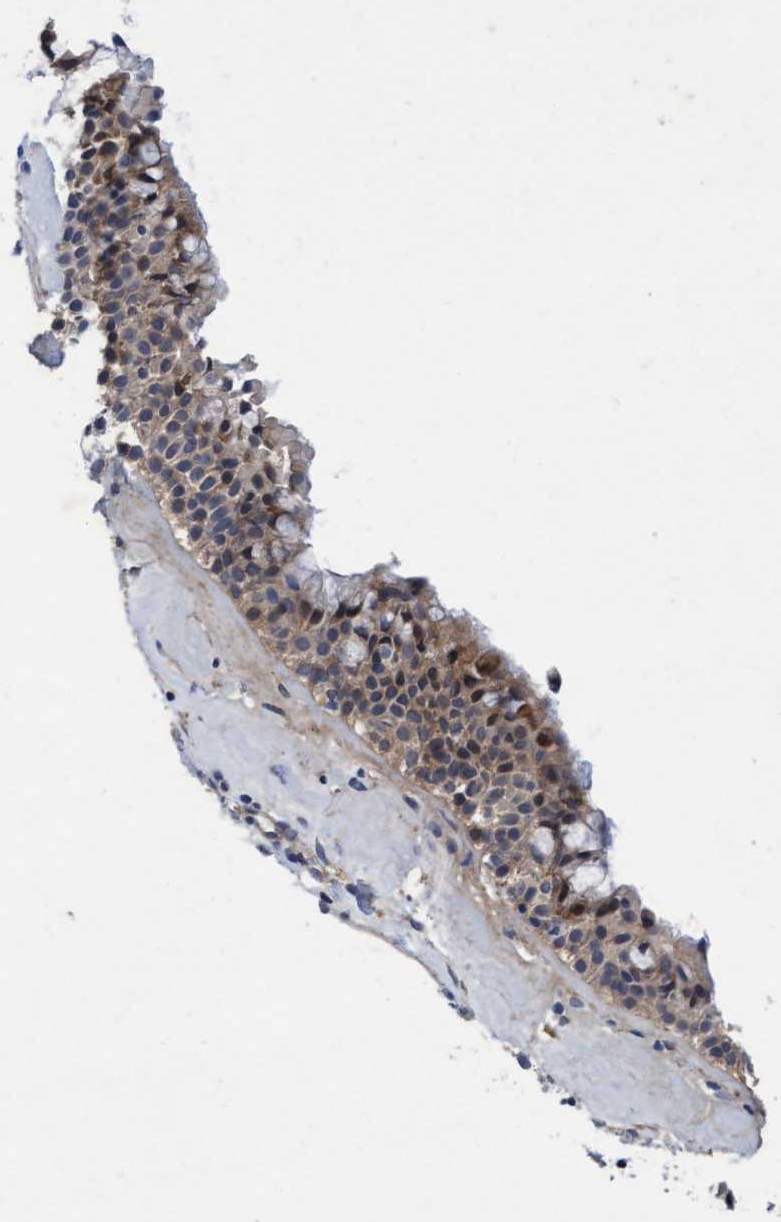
{"staining": {"intensity": "moderate", "quantity": ">75%", "location": "cytoplasmic/membranous"}, "tissue": "nasopharynx", "cell_type": "Respiratory epithelial cells", "image_type": "normal", "snomed": [{"axis": "morphology", "description": "Normal tissue, NOS"}, {"axis": "topography", "description": "Nasopharynx"}], "caption": "Protein expression analysis of unremarkable nasopharynx shows moderate cytoplasmic/membranous staining in about >75% of respiratory epithelial cells. The staining was performed using DAB (3,3'-diaminobenzidine) to visualize the protein expression in brown, while the nuclei were stained in blue with hematoxylin (Magnification: 20x).", "gene": "PLCD1", "patient": {"sex": "female", "age": 42}}